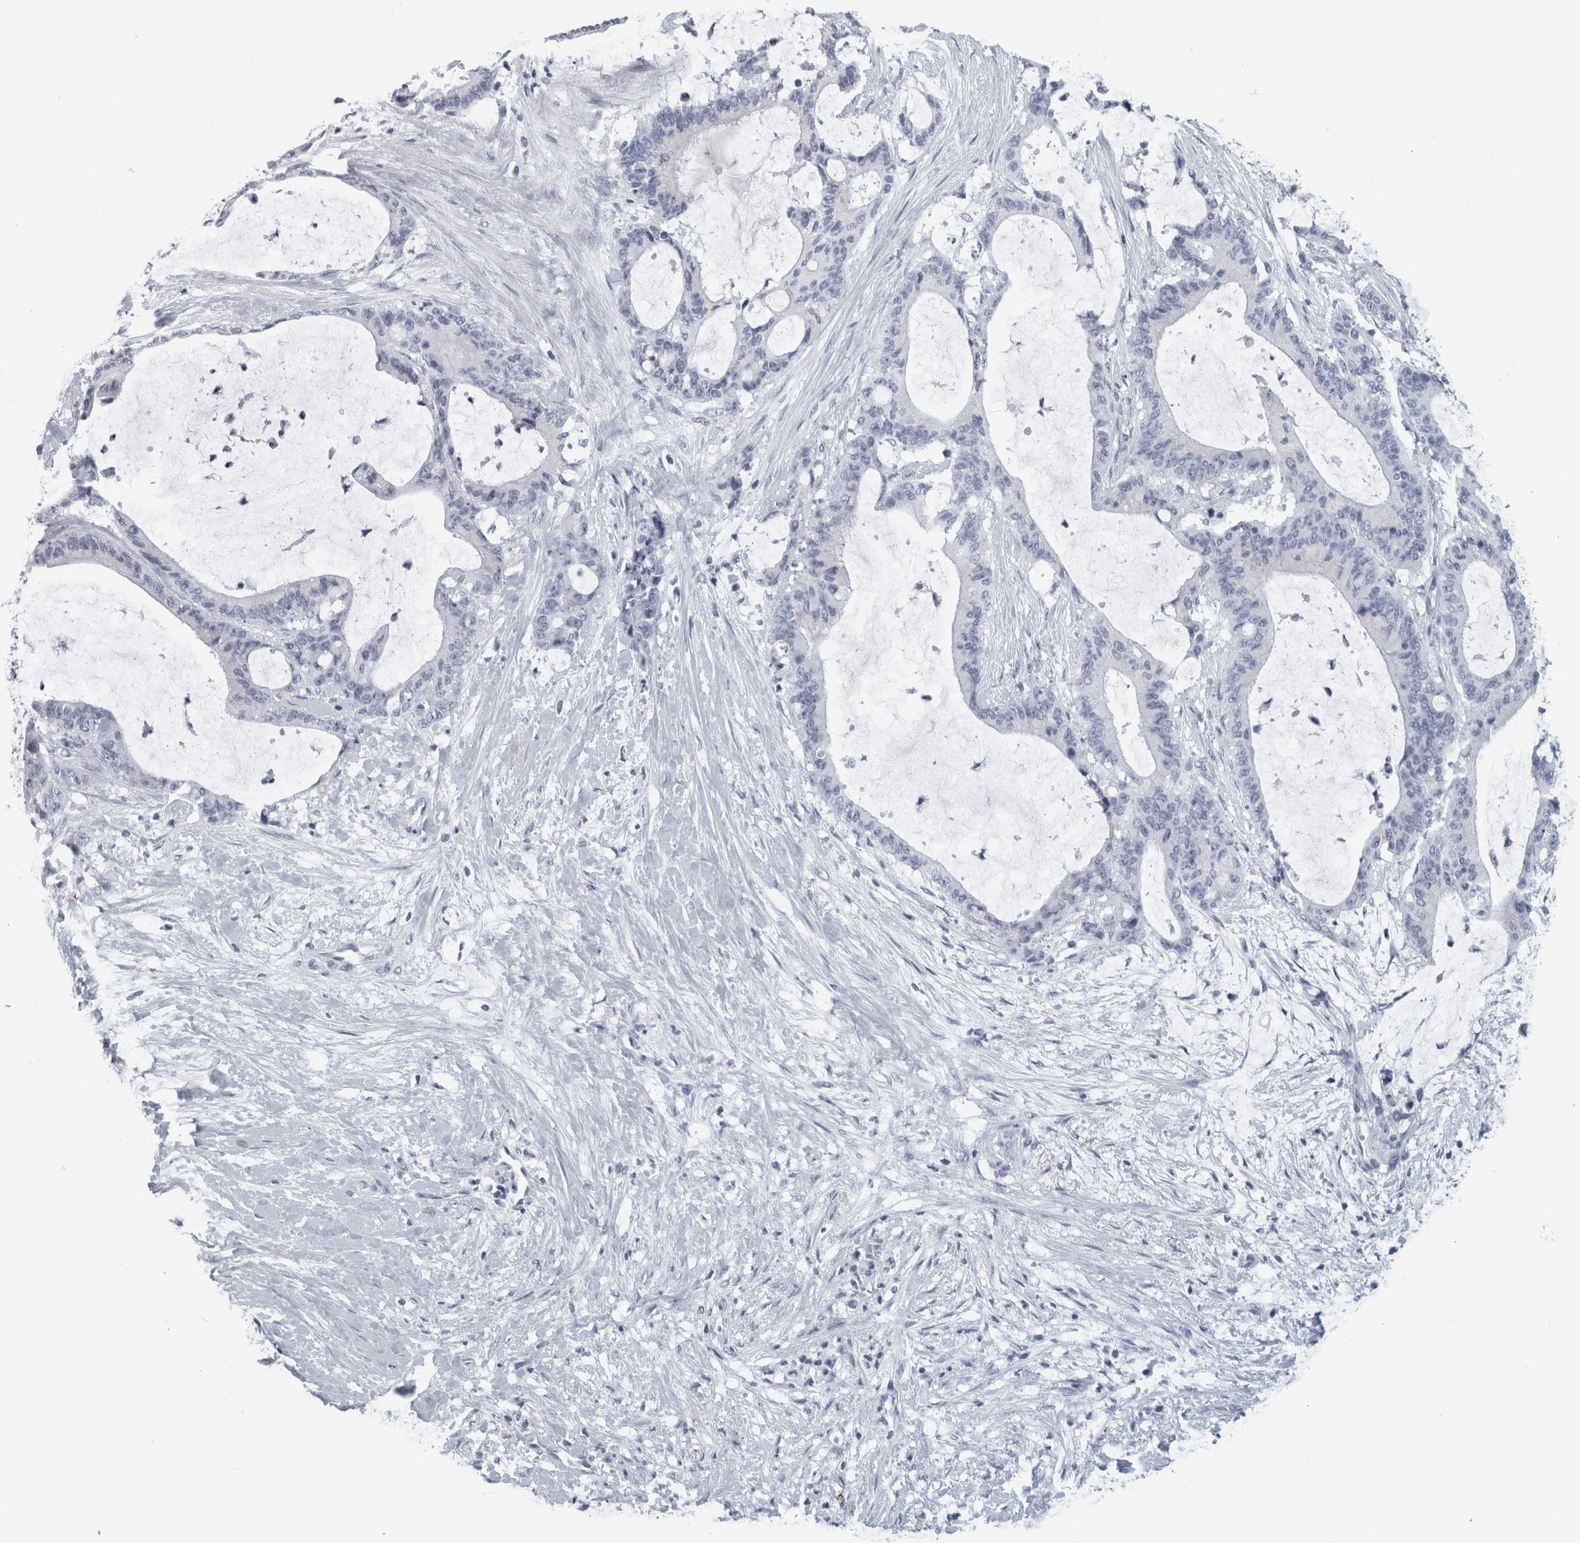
{"staining": {"intensity": "negative", "quantity": "none", "location": "none"}, "tissue": "liver cancer", "cell_type": "Tumor cells", "image_type": "cancer", "snomed": [{"axis": "morphology", "description": "Cholangiocarcinoma"}, {"axis": "topography", "description": "Liver"}], "caption": "Immunohistochemical staining of liver cholangiocarcinoma exhibits no significant expression in tumor cells. Nuclei are stained in blue.", "gene": "CPE", "patient": {"sex": "female", "age": 73}}